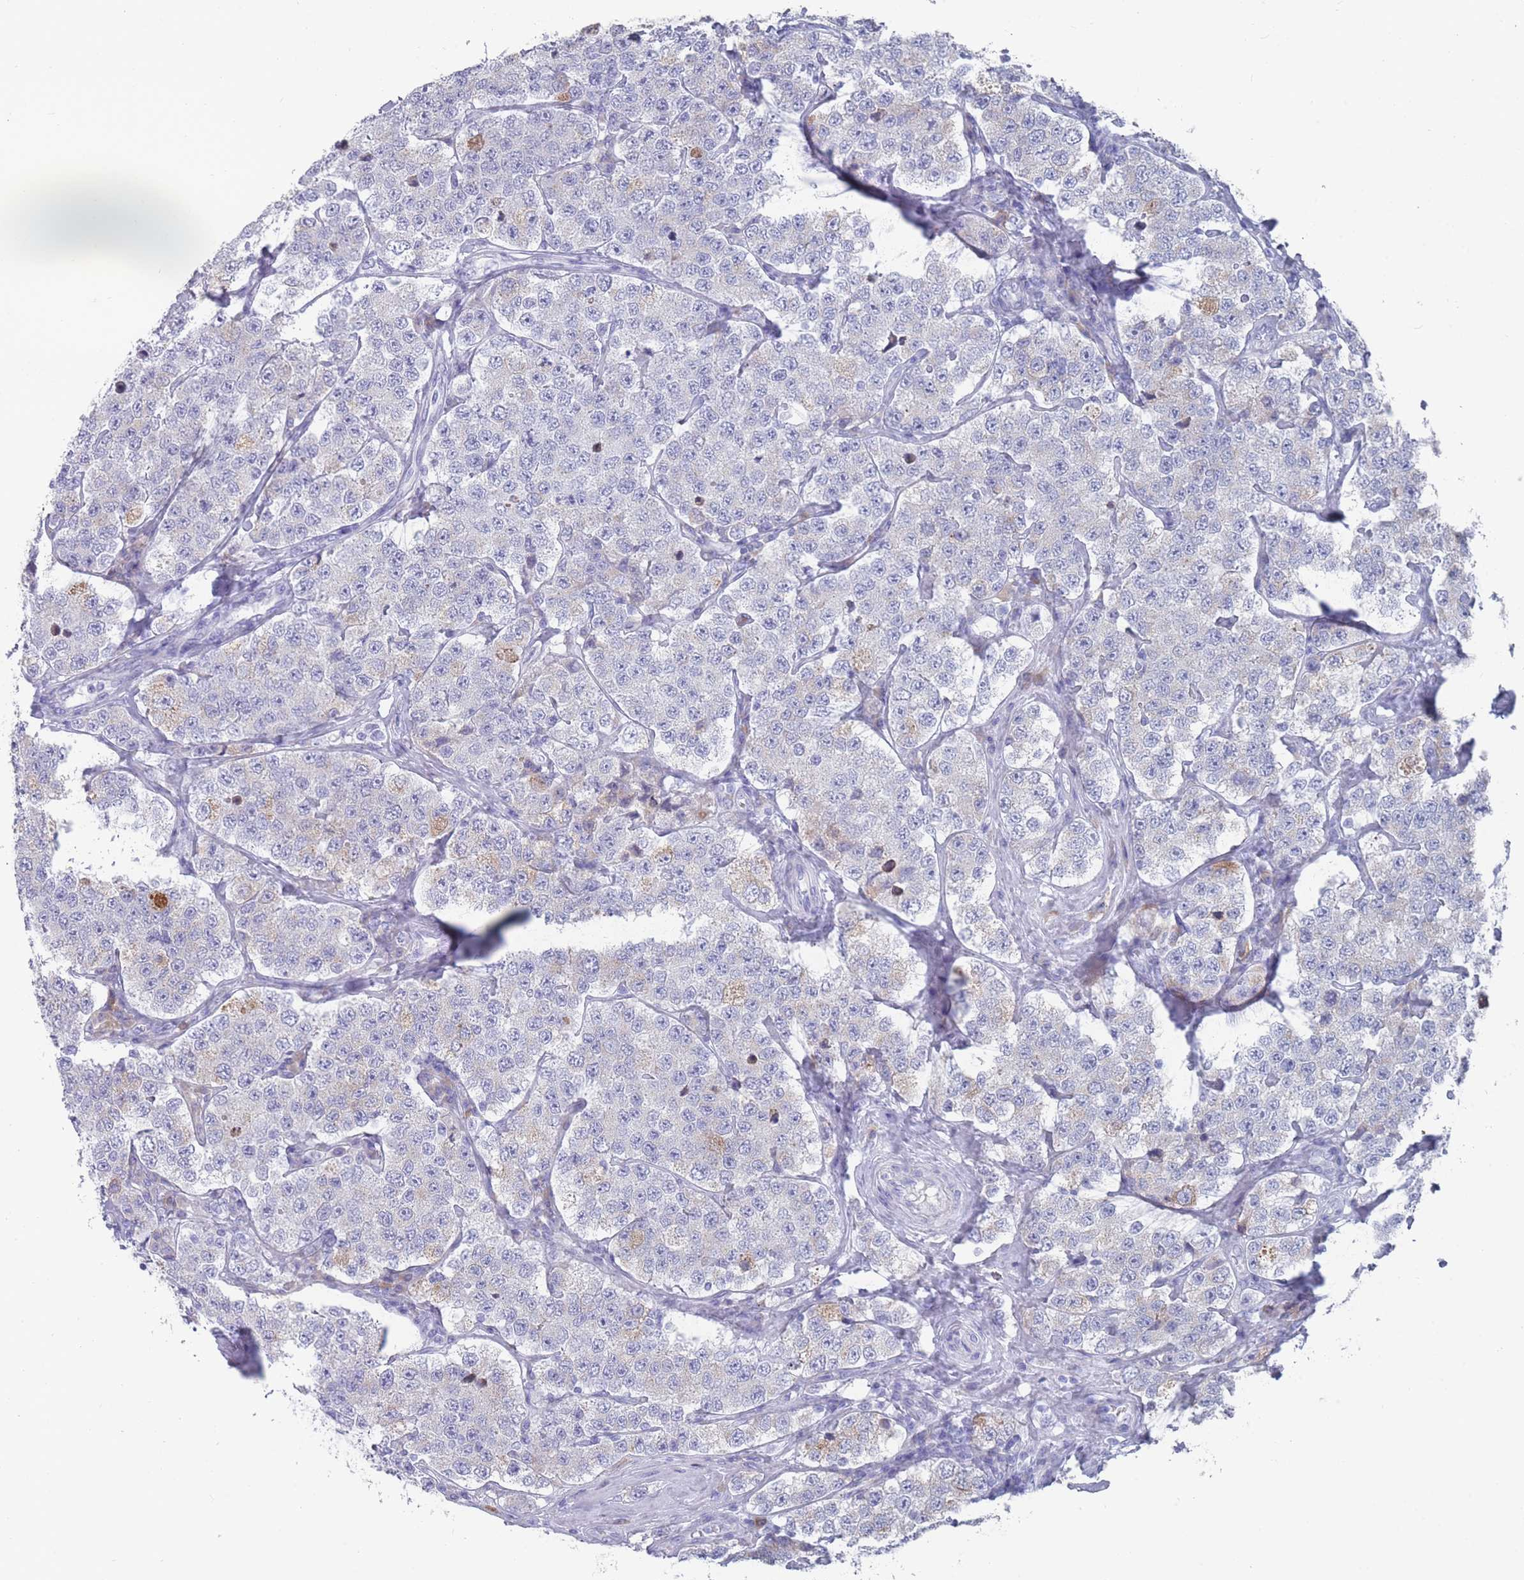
{"staining": {"intensity": "weak", "quantity": "<25%", "location": "cytoplasmic/membranous"}, "tissue": "testis cancer", "cell_type": "Tumor cells", "image_type": "cancer", "snomed": [{"axis": "morphology", "description": "Seminoma, NOS"}, {"axis": "topography", "description": "Testis"}], "caption": "A histopathology image of human testis cancer is negative for staining in tumor cells.", "gene": "ST8SIA5", "patient": {"sex": "male", "age": 34}}